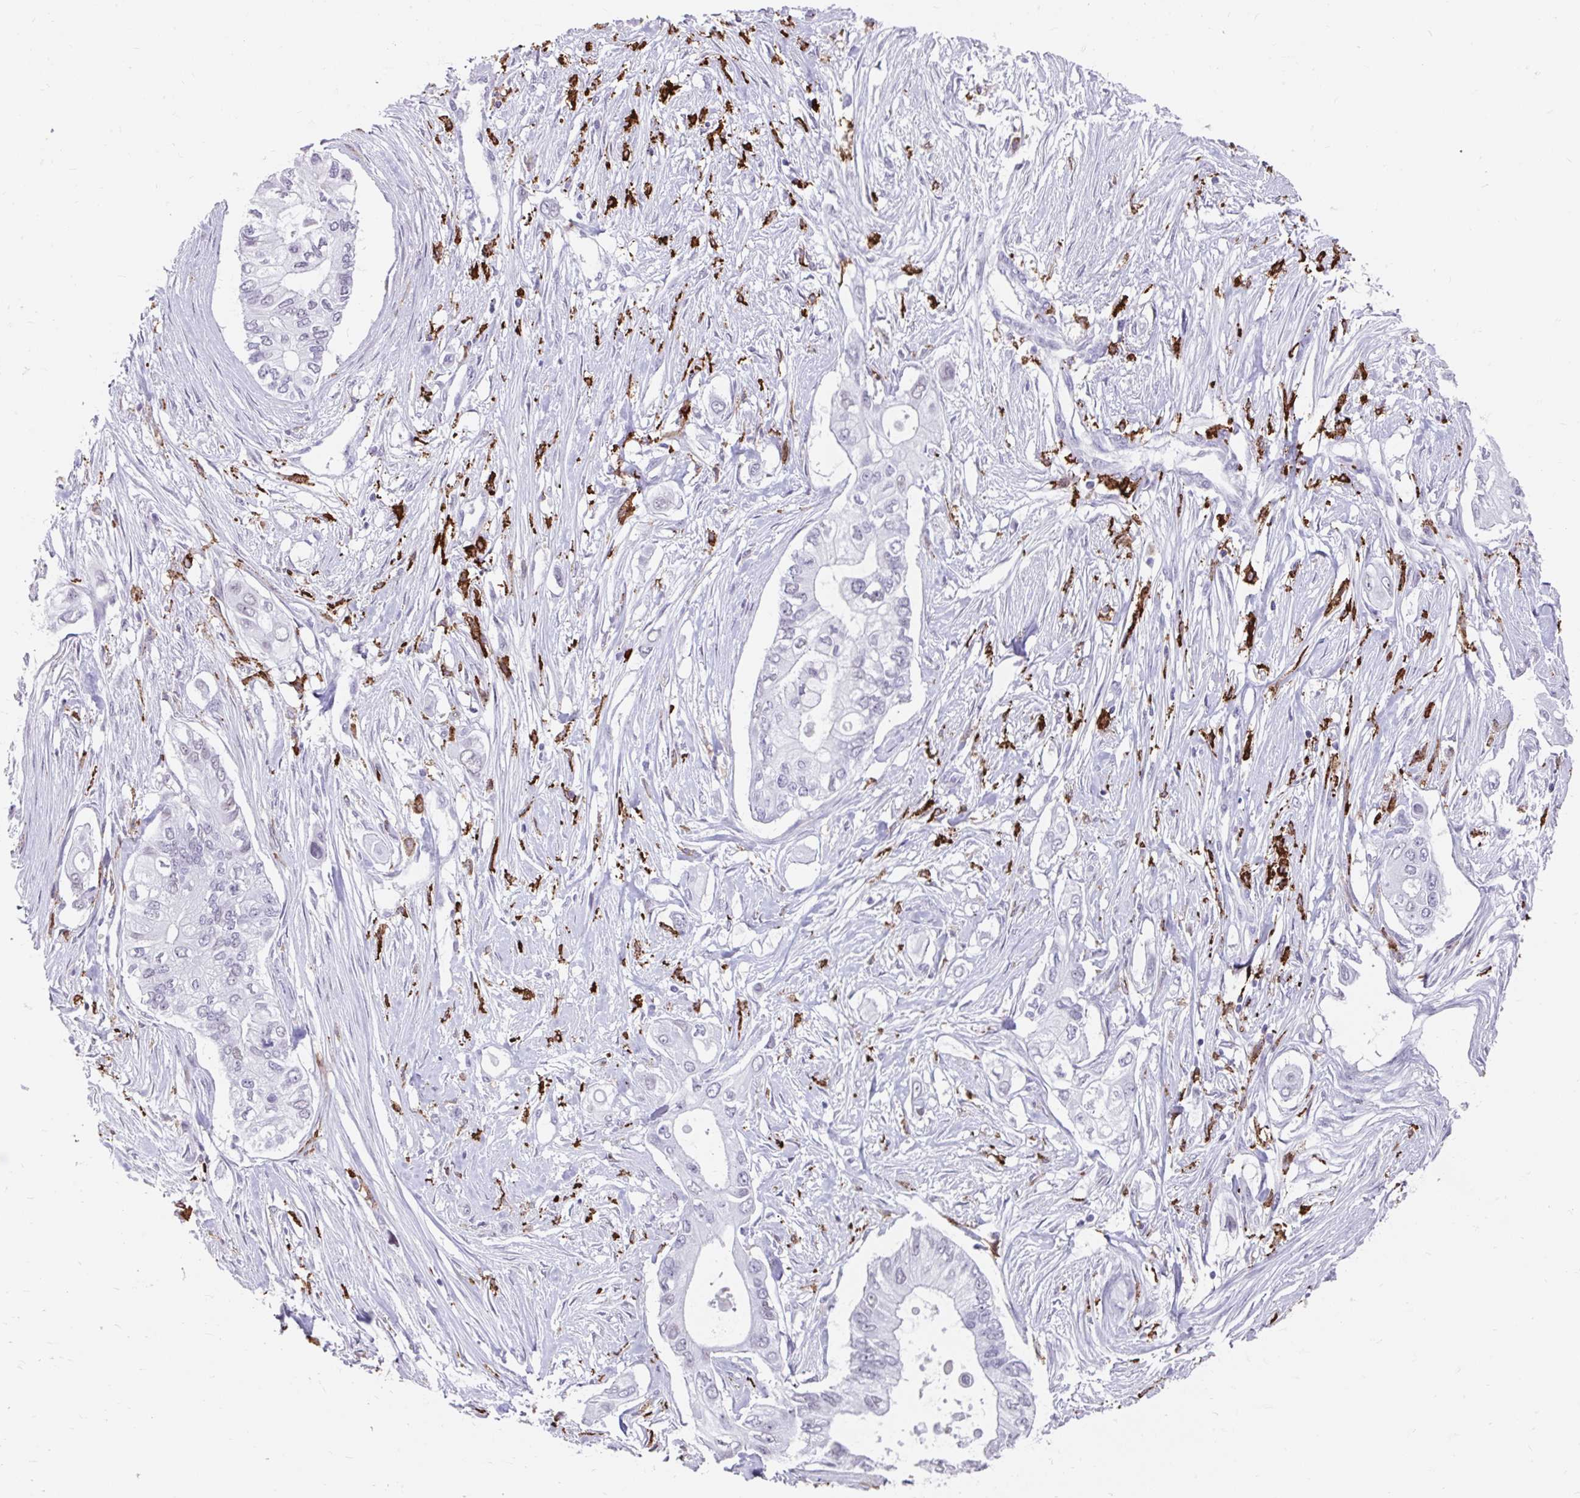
{"staining": {"intensity": "negative", "quantity": "none", "location": "none"}, "tissue": "pancreatic cancer", "cell_type": "Tumor cells", "image_type": "cancer", "snomed": [{"axis": "morphology", "description": "Adenocarcinoma, NOS"}, {"axis": "topography", "description": "Pancreas"}], "caption": "This histopathology image is of pancreatic cancer stained with immunohistochemistry (IHC) to label a protein in brown with the nuclei are counter-stained blue. There is no expression in tumor cells.", "gene": "CD163", "patient": {"sex": "female", "age": 63}}